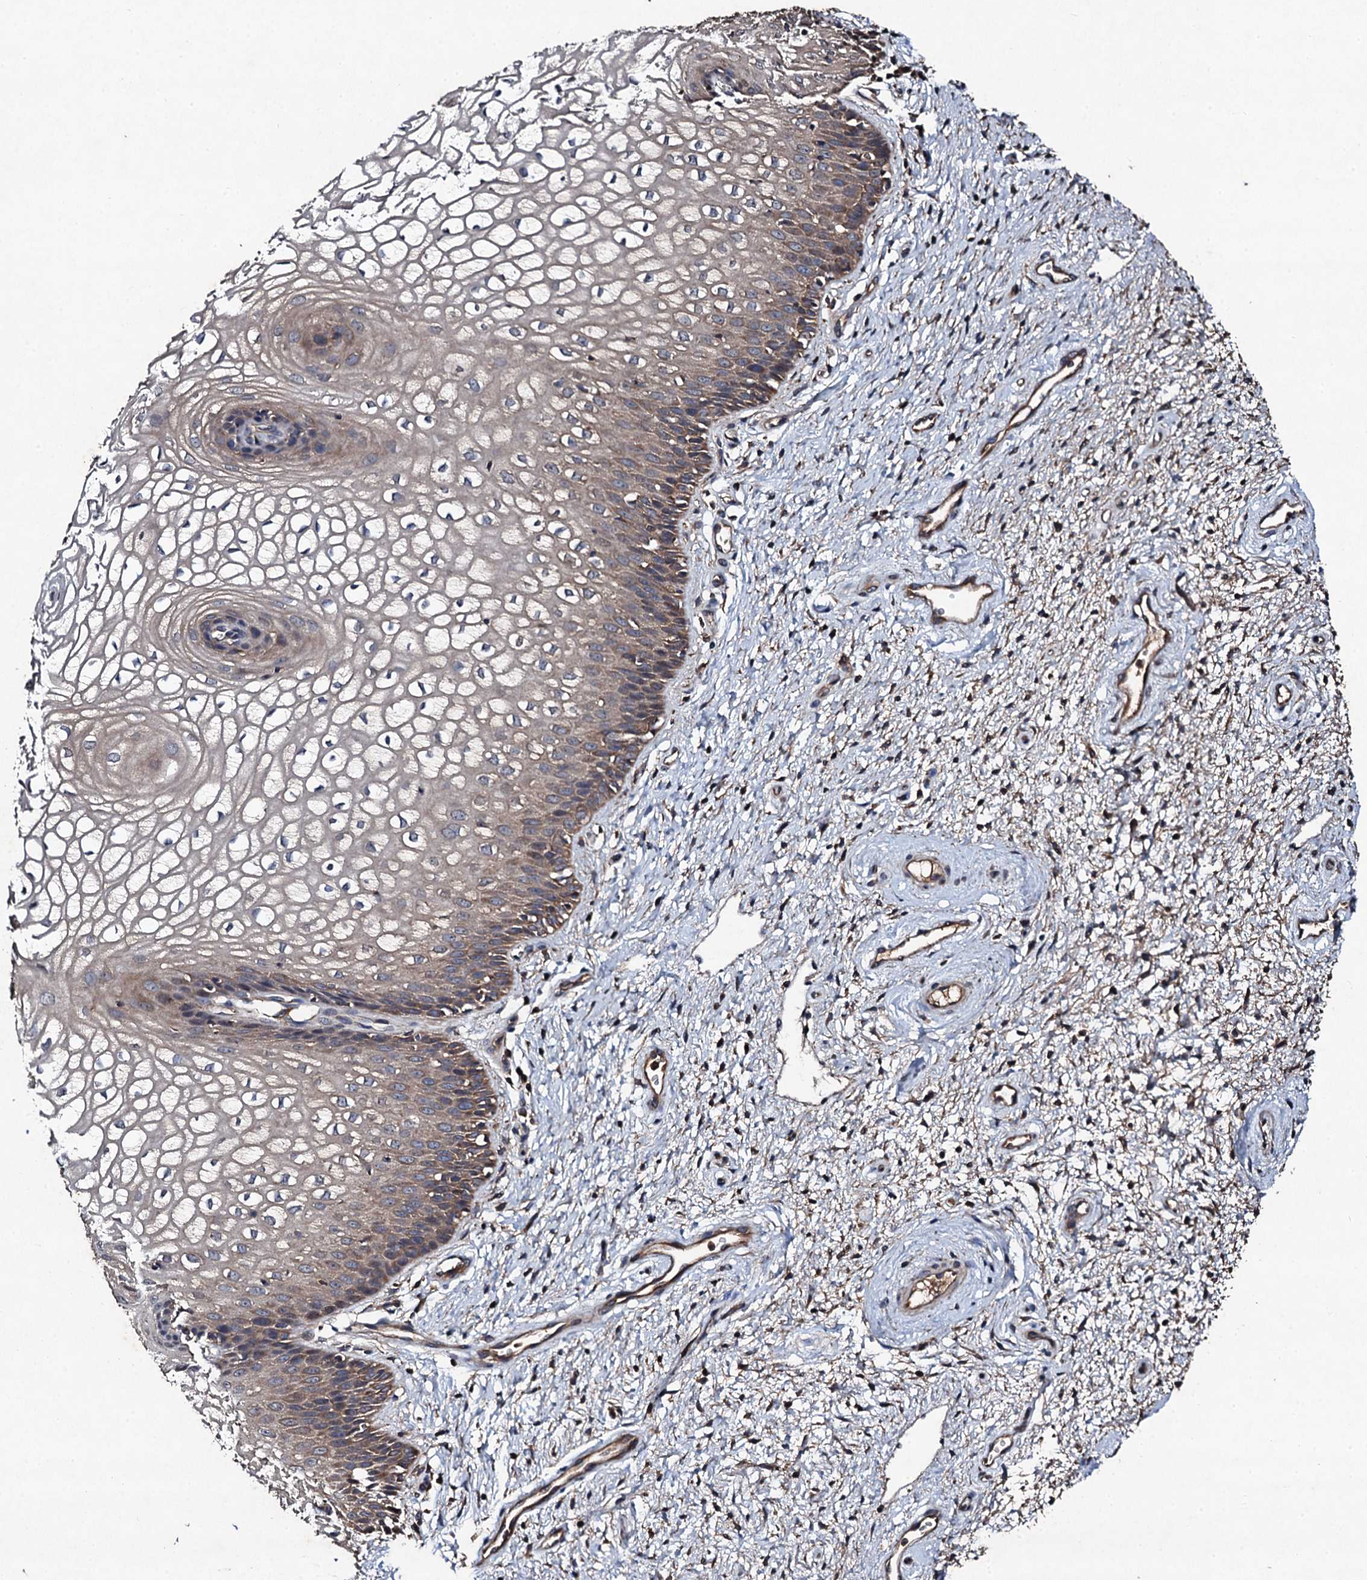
{"staining": {"intensity": "weak", "quantity": "25%-75%", "location": "cytoplasmic/membranous"}, "tissue": "vagina", "cell_type": "Squamous epithelial cells", "image_type": "normal", "snomed": [{"axis": "morphology", "description": "Normal tissue, NOS"}, {"axis": "topography", "description": "Vagina"}], "caption": "About 25%-75% of squamous epithelial cells in normal human vagina display weak cytoplasmic/membranous protein expression as visualized by brown immunohistochemical staining.", "gene": "KERA", "patient": {"sex": "female", "age": 34}}